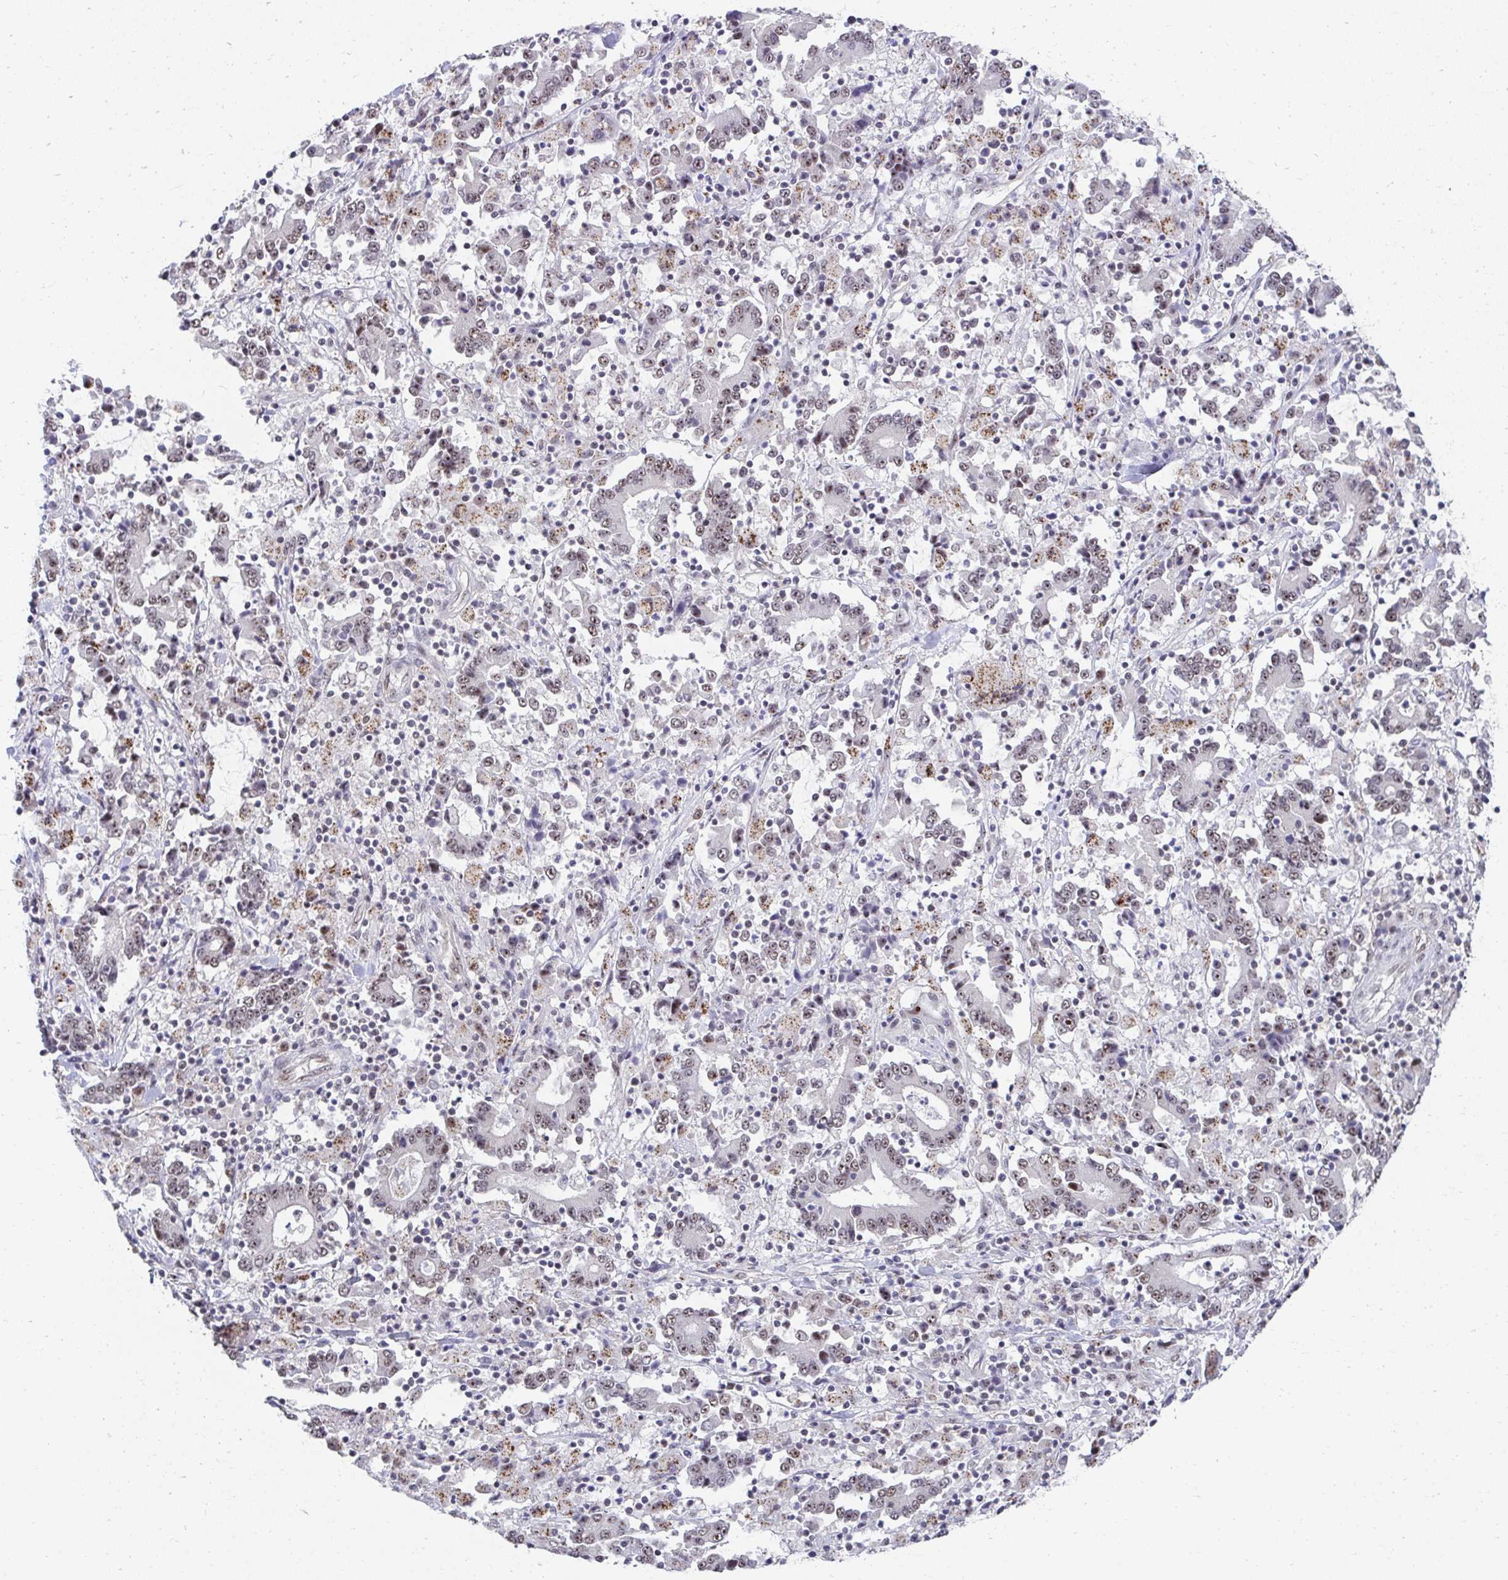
{"staining": {"intensity": "weak", "quantity": "25%-75%", "location": "nuclear"}, "tissue": "stomach cancer", "cell_type": "Tumor cells", "image_type": "cancer", "snomed": [{"axis": "morphology", "description": "Adenocarcinoma, NOS"}, {"axis": "topography", "description": "Stomach, upper"}], "caption": "Immunohistochemistry (IHC) (DAB (3,3'-diaminobenzidine)) staining of stomach cancer (adenocarcinoma) demonstrates weak nuclear protein expression in about 25%-75% of tumor cells.", "gene": "HIRA", "patient": {"sex": "male", "age": 68}}